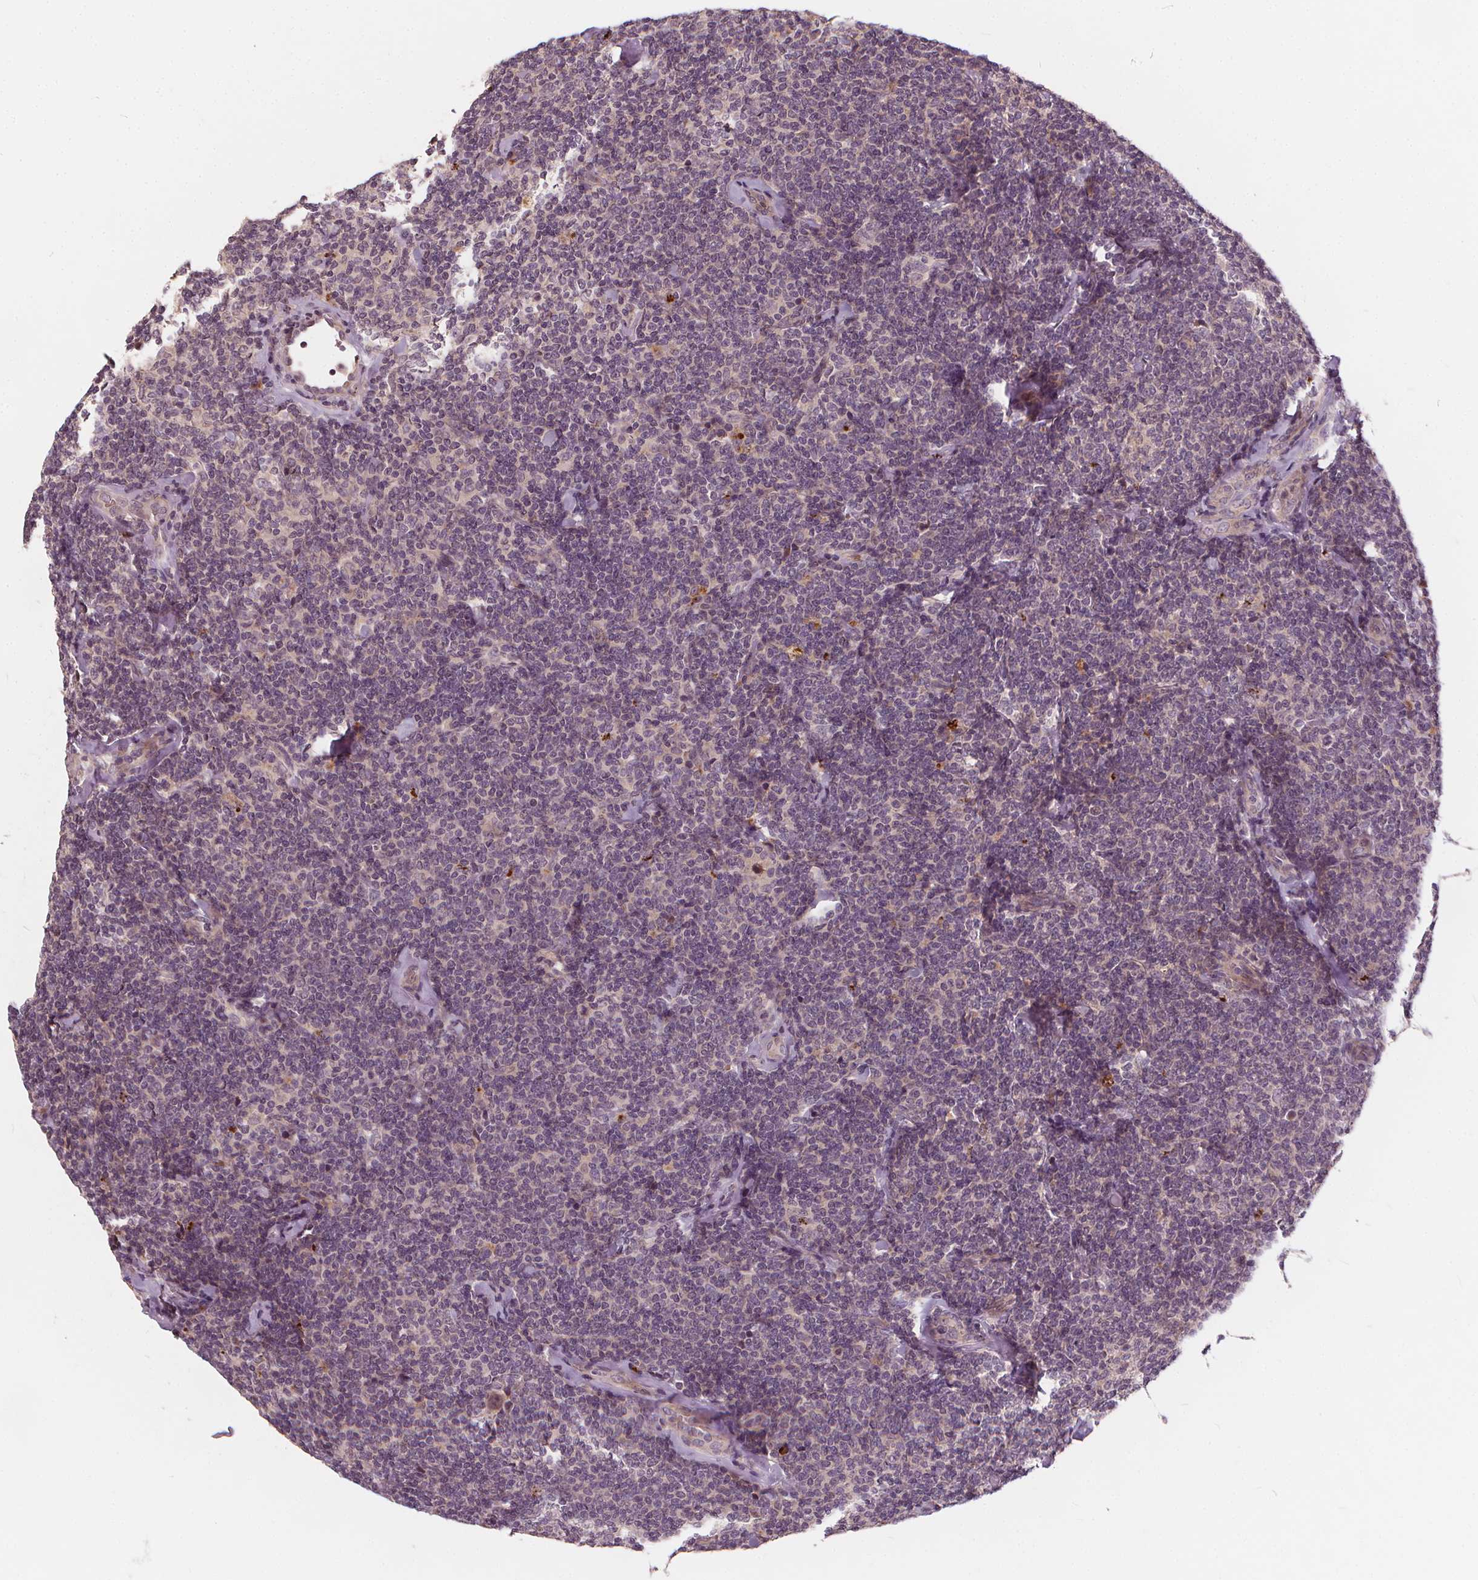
{"staining": {"intensity": "negative", "quantity": "none", "location": "none"}, "tissue": "lymphoma", "cell_type": "Tumor cells", "image_type": "cancer", "snomed": [{"axis": "morphology", "description": "Malignant lymphoma, non-Hodgkin's type, Low grade"}, {"axis": "topography", "description": "Lymph node"}], "caption": "The micrograph exhibits no staining of tumor cells in lymphoma.", "gene": "IPO13", "patient": {"sex": "female", "age": 56}}